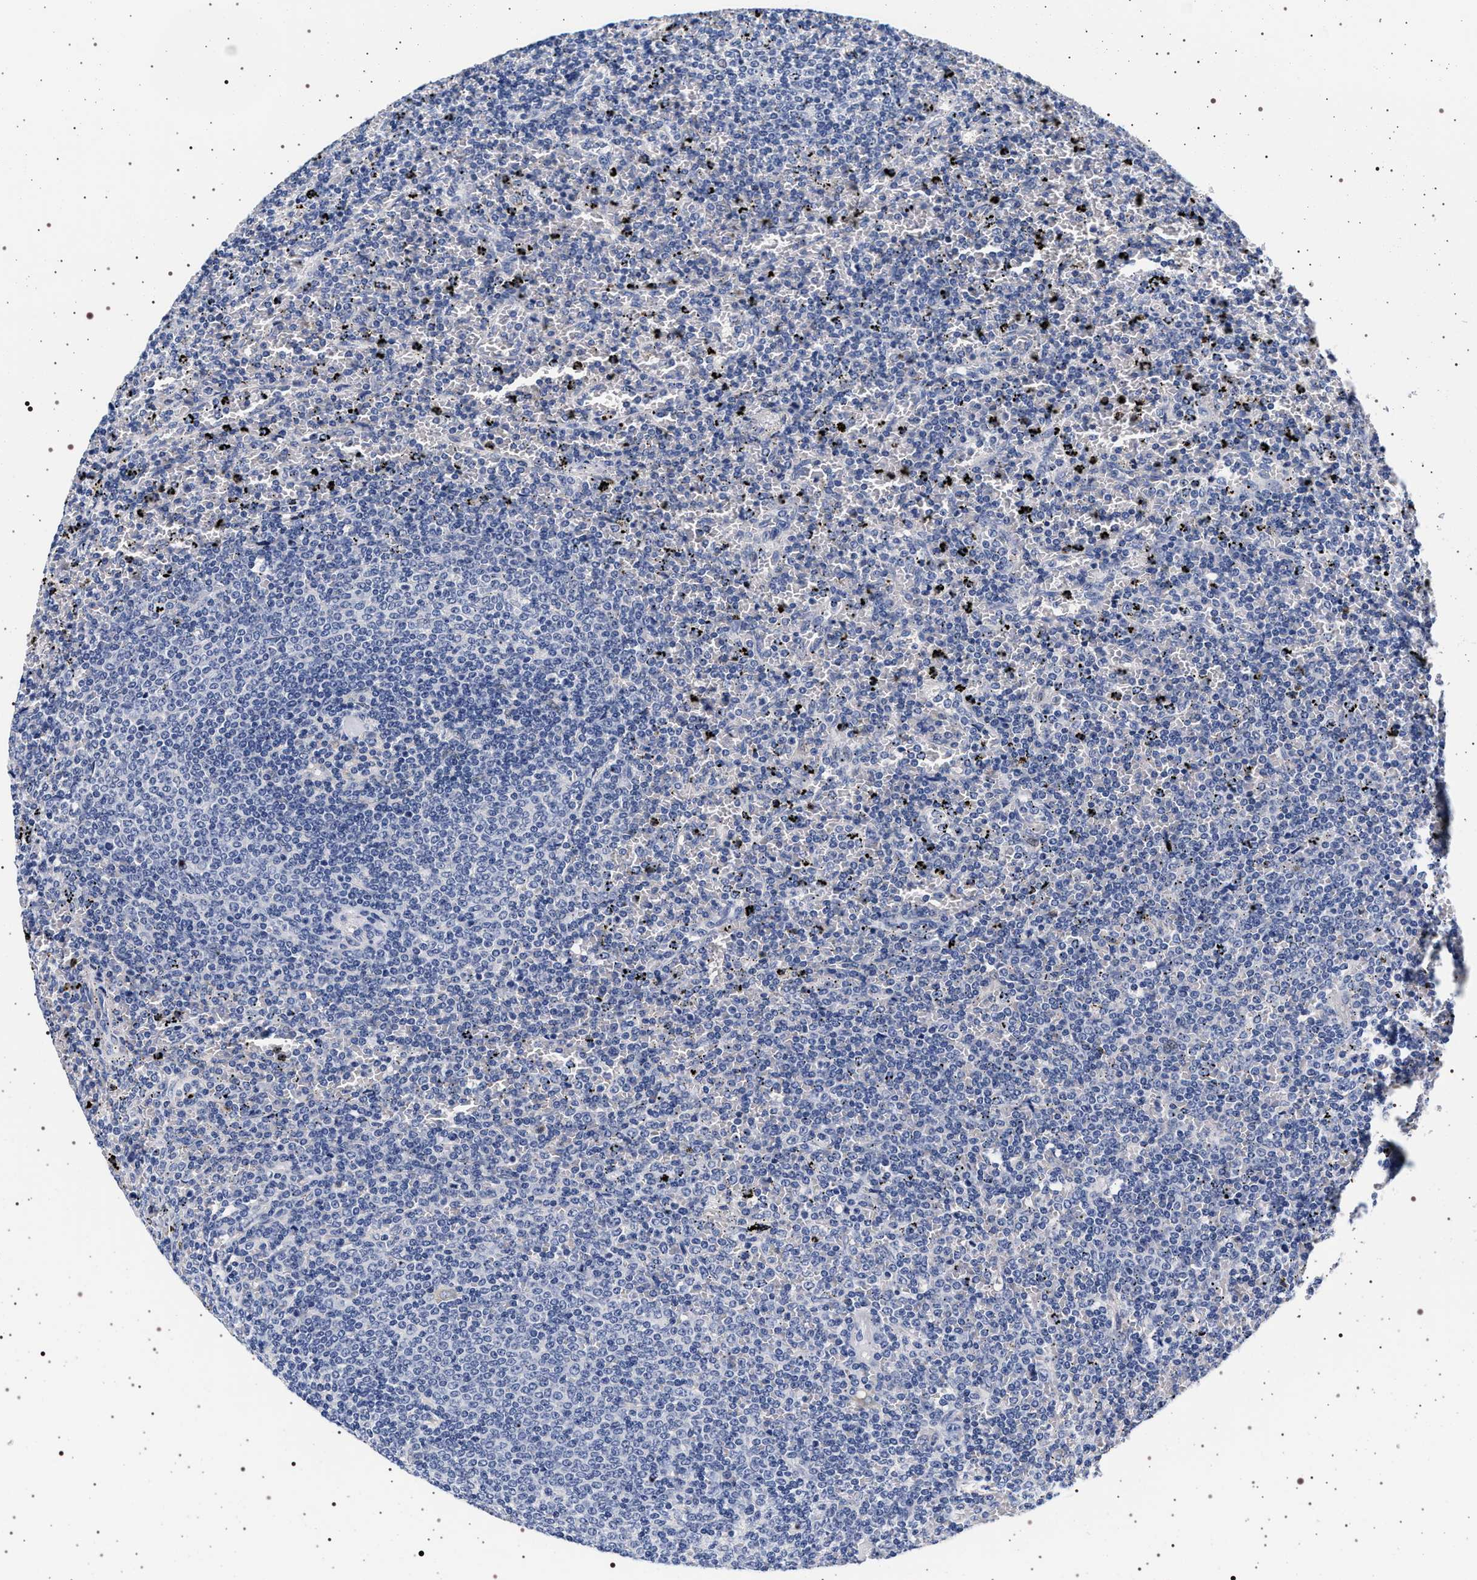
{"staining": {"intensity": "negative", "quantity": "none", "location": "none"}, "tissue": "lymphoma", "cell_type": "Tumor cells", "image_type": "cancer", "snomed": [{"axis": "morphology", "description": "Malignant lymphoma, non-Hodgkin's type, Low grade"}, {"axis": "topography", "description": "Spleen"}], "caption": "This is an immunohistochemistry image of malignant lymphoma, non-Hodgkin's type (low-grade). There is no staining in tumor cells.", "gene": "MAPK10", "patient": {"sex": "female", "age": 77}}